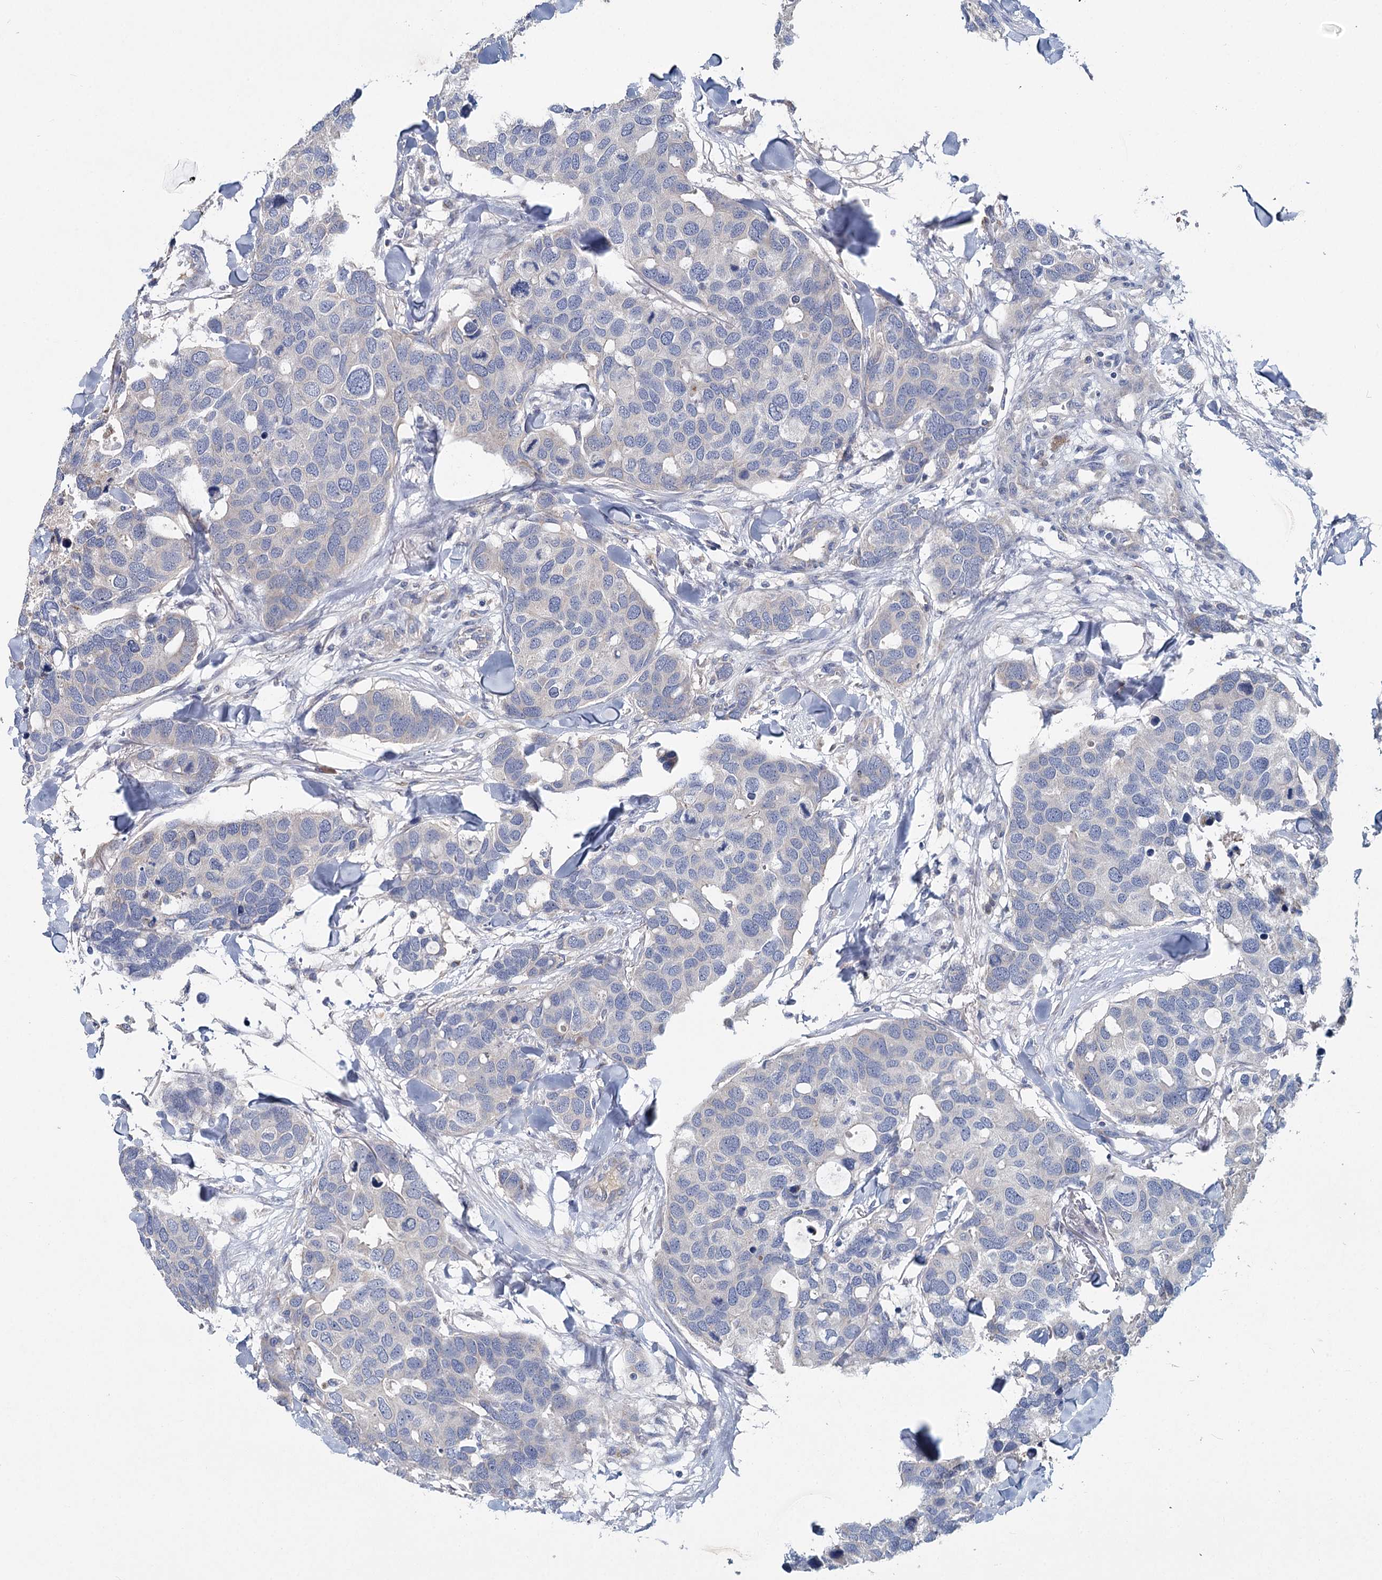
{"staining": {"intensity": "negative", "quantity": "none", "location": "none"}, "tissue": "breast cancer", "cell_type": "Tumor cells", "image_type": "cancer", "snomed": [{"axis": "morphology", "description": "Duct carcinoma"}, {"axis": "topography", "description": "Breast"}], "caption": "This is an IHC micrograph of intraductal carcinoma (breast). There is no positivity in tumor cells.", "gene": "ANKRD16", "patient": {"sex": "female", "age": 83}}